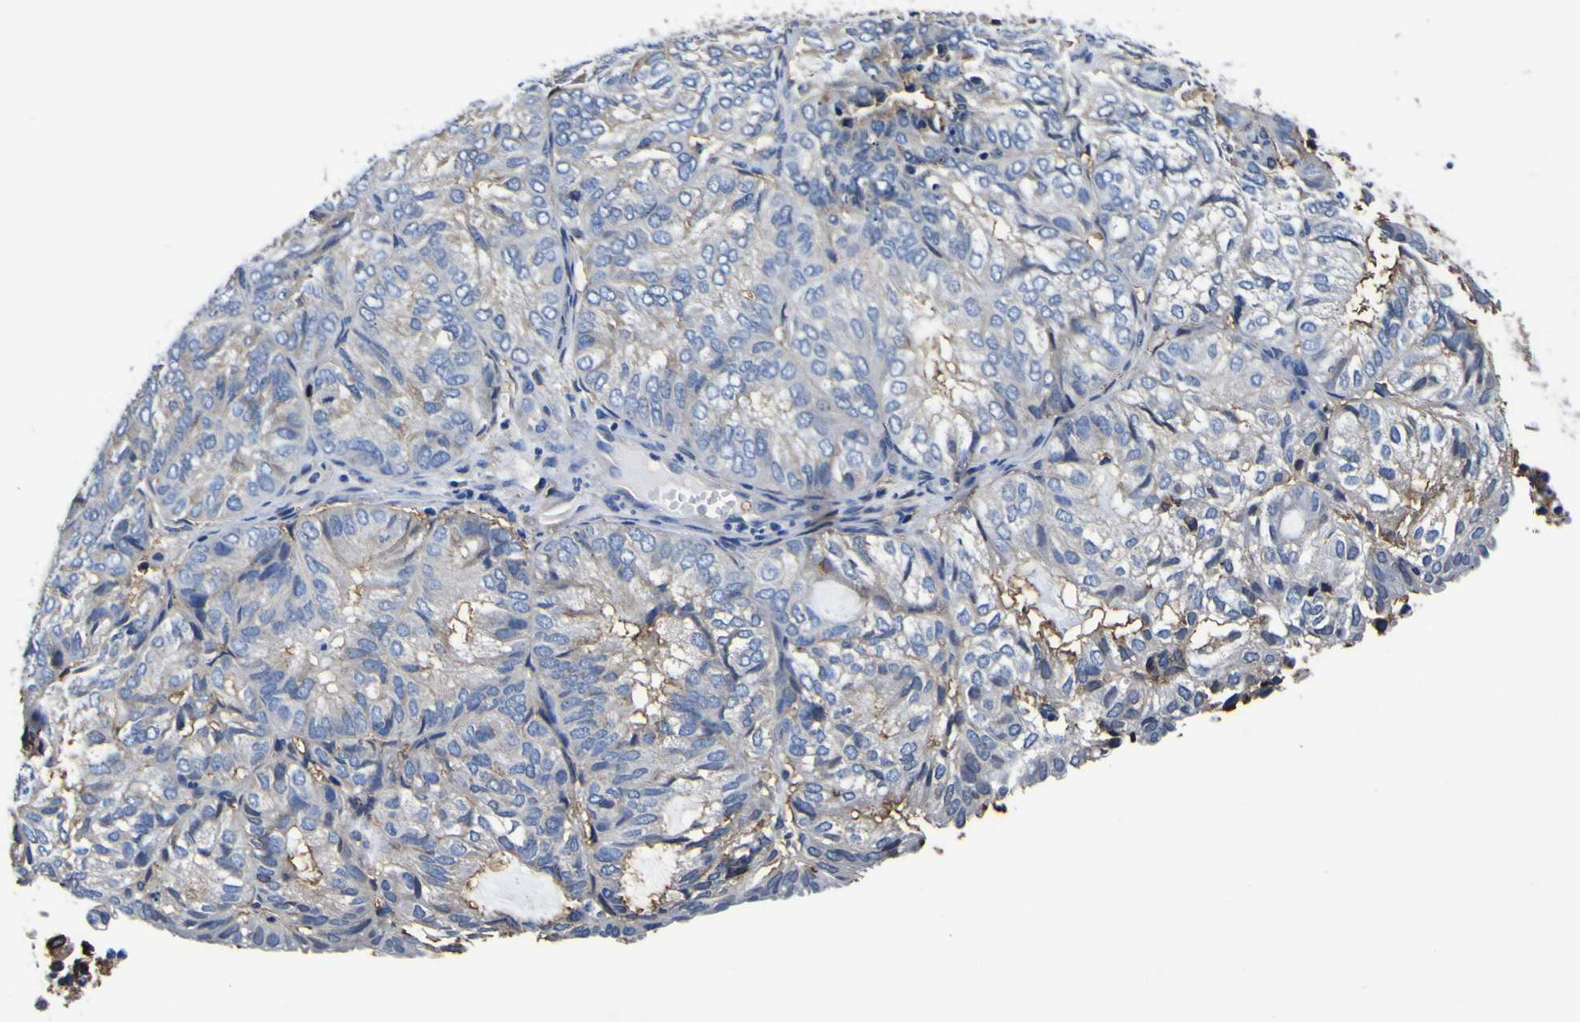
{"staining": {"intensity": "moderate", "quantity": "25%-75%", "location": "cytoplasmic/membranous"}, "tissue": "endometrial cancer", "cell_type": "Tumor cells", "image_type": "cancer", "snomed": [{"axis": "morphology", "description": "Adenocarcinoma, NOS"}, {"axis": "topography", "description": "Uterus"}], "caption": "A brown stain shows moderate cytoplasmic/membranous expression of a protein in human endometrial adenocarcinoma tumor cells.", "gene": "PXDN", "patient": {"sex": "female", "age": 60}}